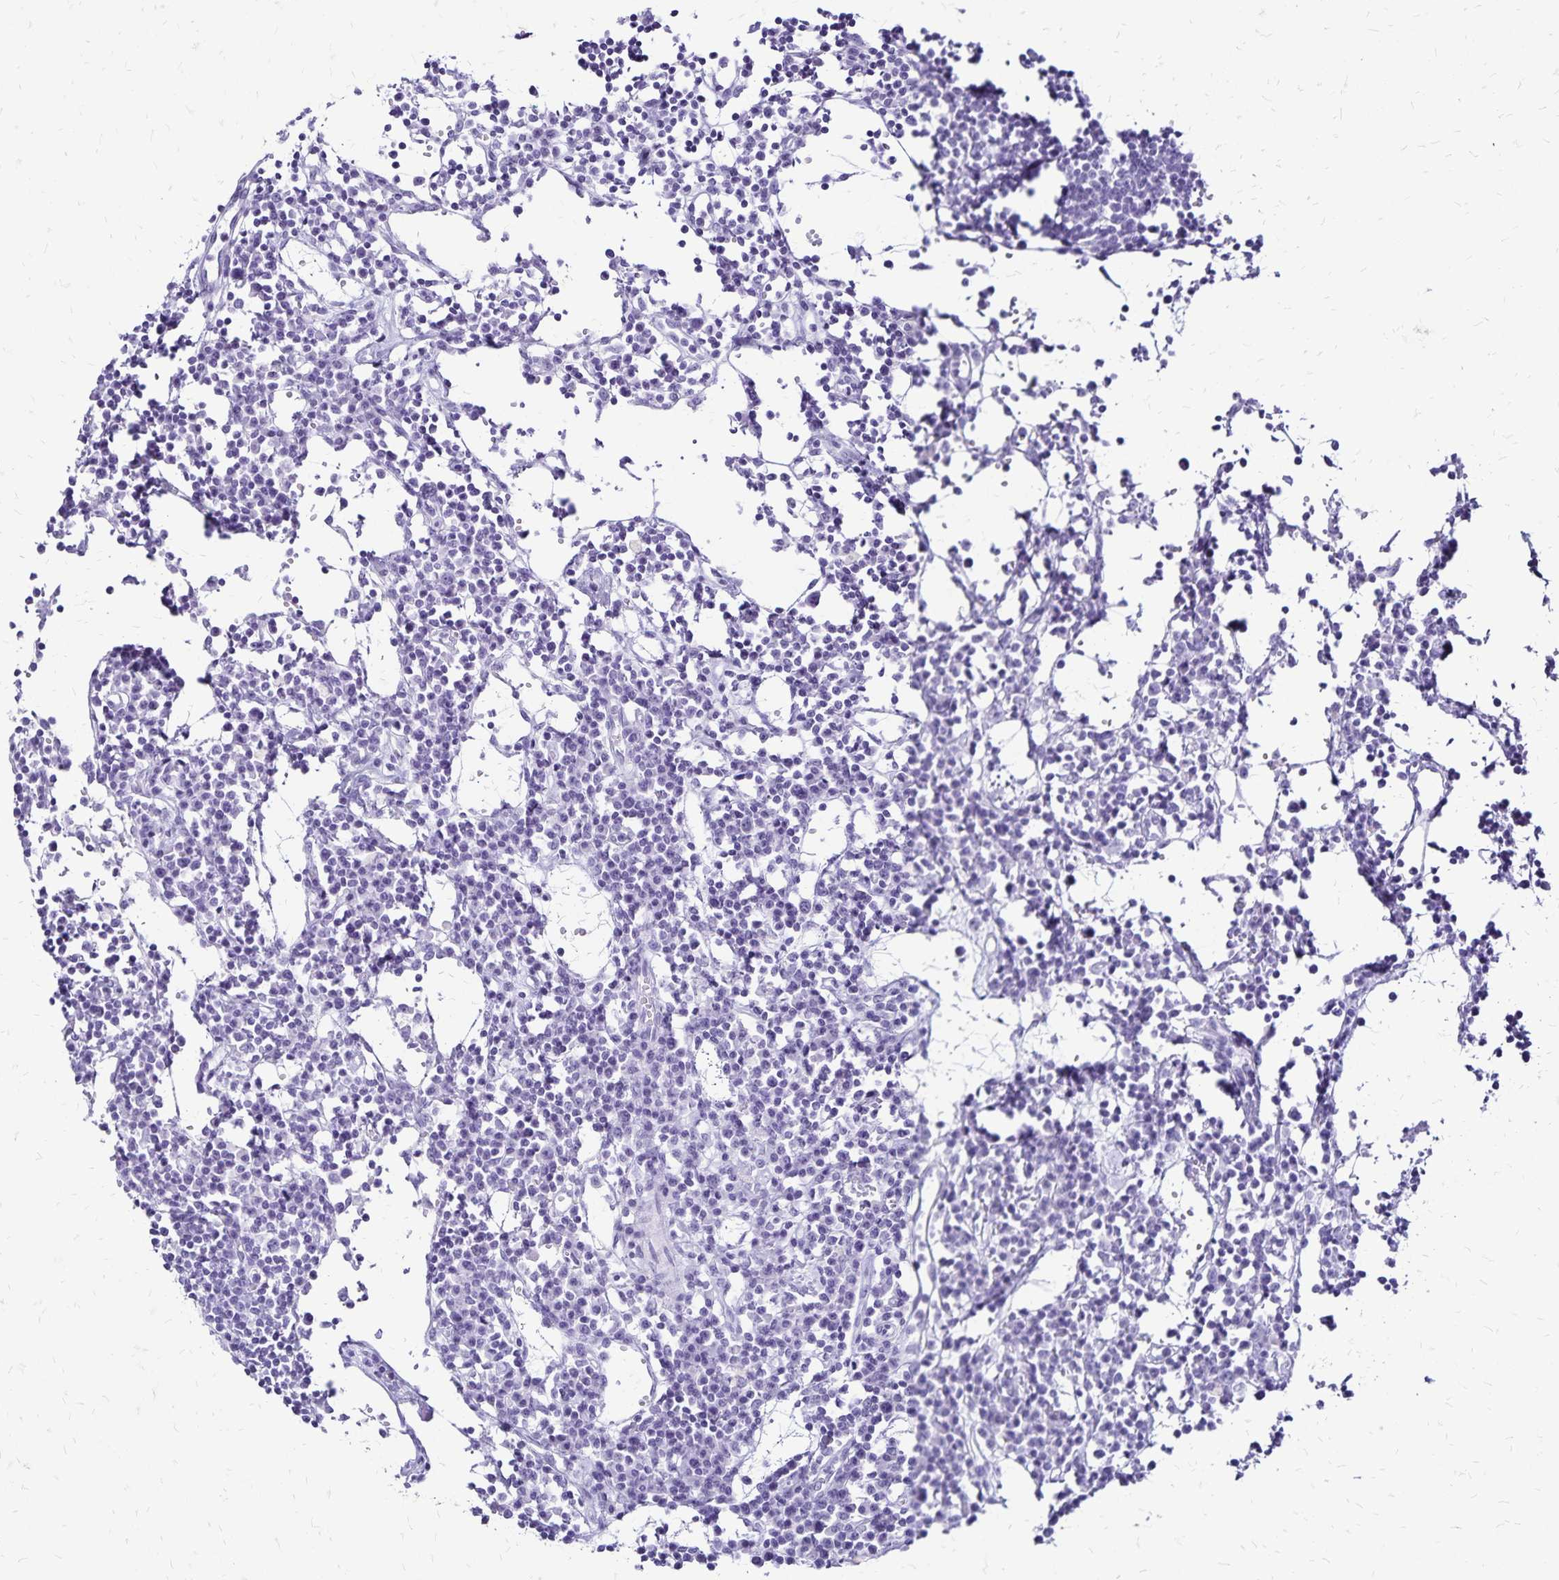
{"staining": {"intensity": "negative", "quantity": "none", "location": "none"}, "tissue": "lymph node", "cell_type": "Germinal center cells", "image_type": "normal", "snomed": [{"axis": "morphology", "description": "Normal tissue, NOS"}, {"axis": "topography", "description": "Lymph node"}], "caption": "The image reveals no staining of germinal center cells in benign lymph node. The staining is performed using DAB brown chromogen with nuclei counter-stained in using hematoxylin.", "gene": "LIN28B", "patient": {"sex": "female", "age": 78}}